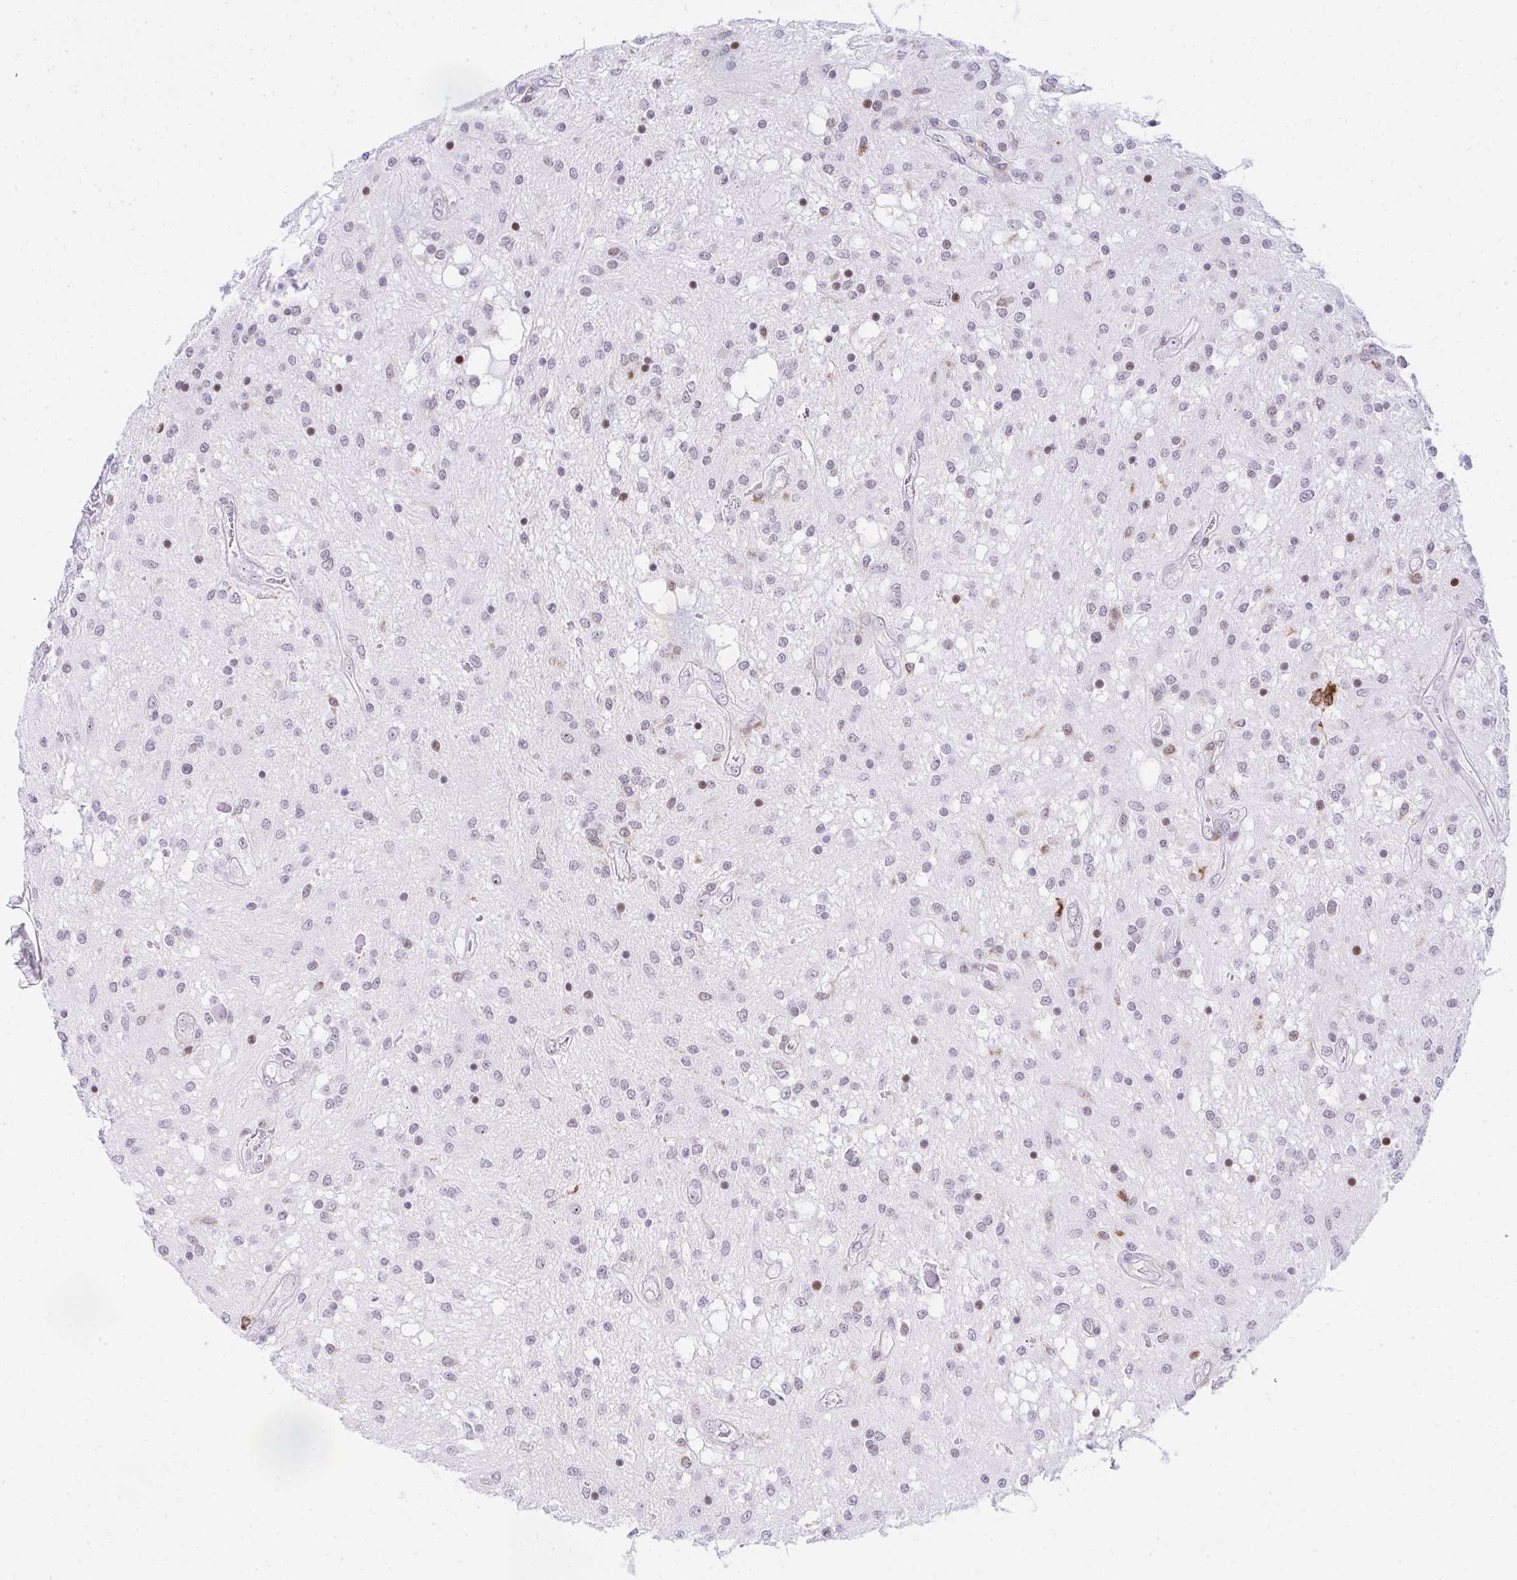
{"staining": {"intensity": "negative", "quantity": "none", "location": "none"}, "tissue": "glioma", "cell_type": "Tumor cells", "image_type": "cancer", "snomed": [{"axis": "morphology", "description": "Glioma, malignant, Low grade"}, {"axis": "topography", "description": "Cerebellum"}], "caption": "DAB immunohistochemical staining of glioma demonstrates no significant positivity in tumor cells.", "gene": "GLDN", "patient": {"sex": "female", "age": 14}}